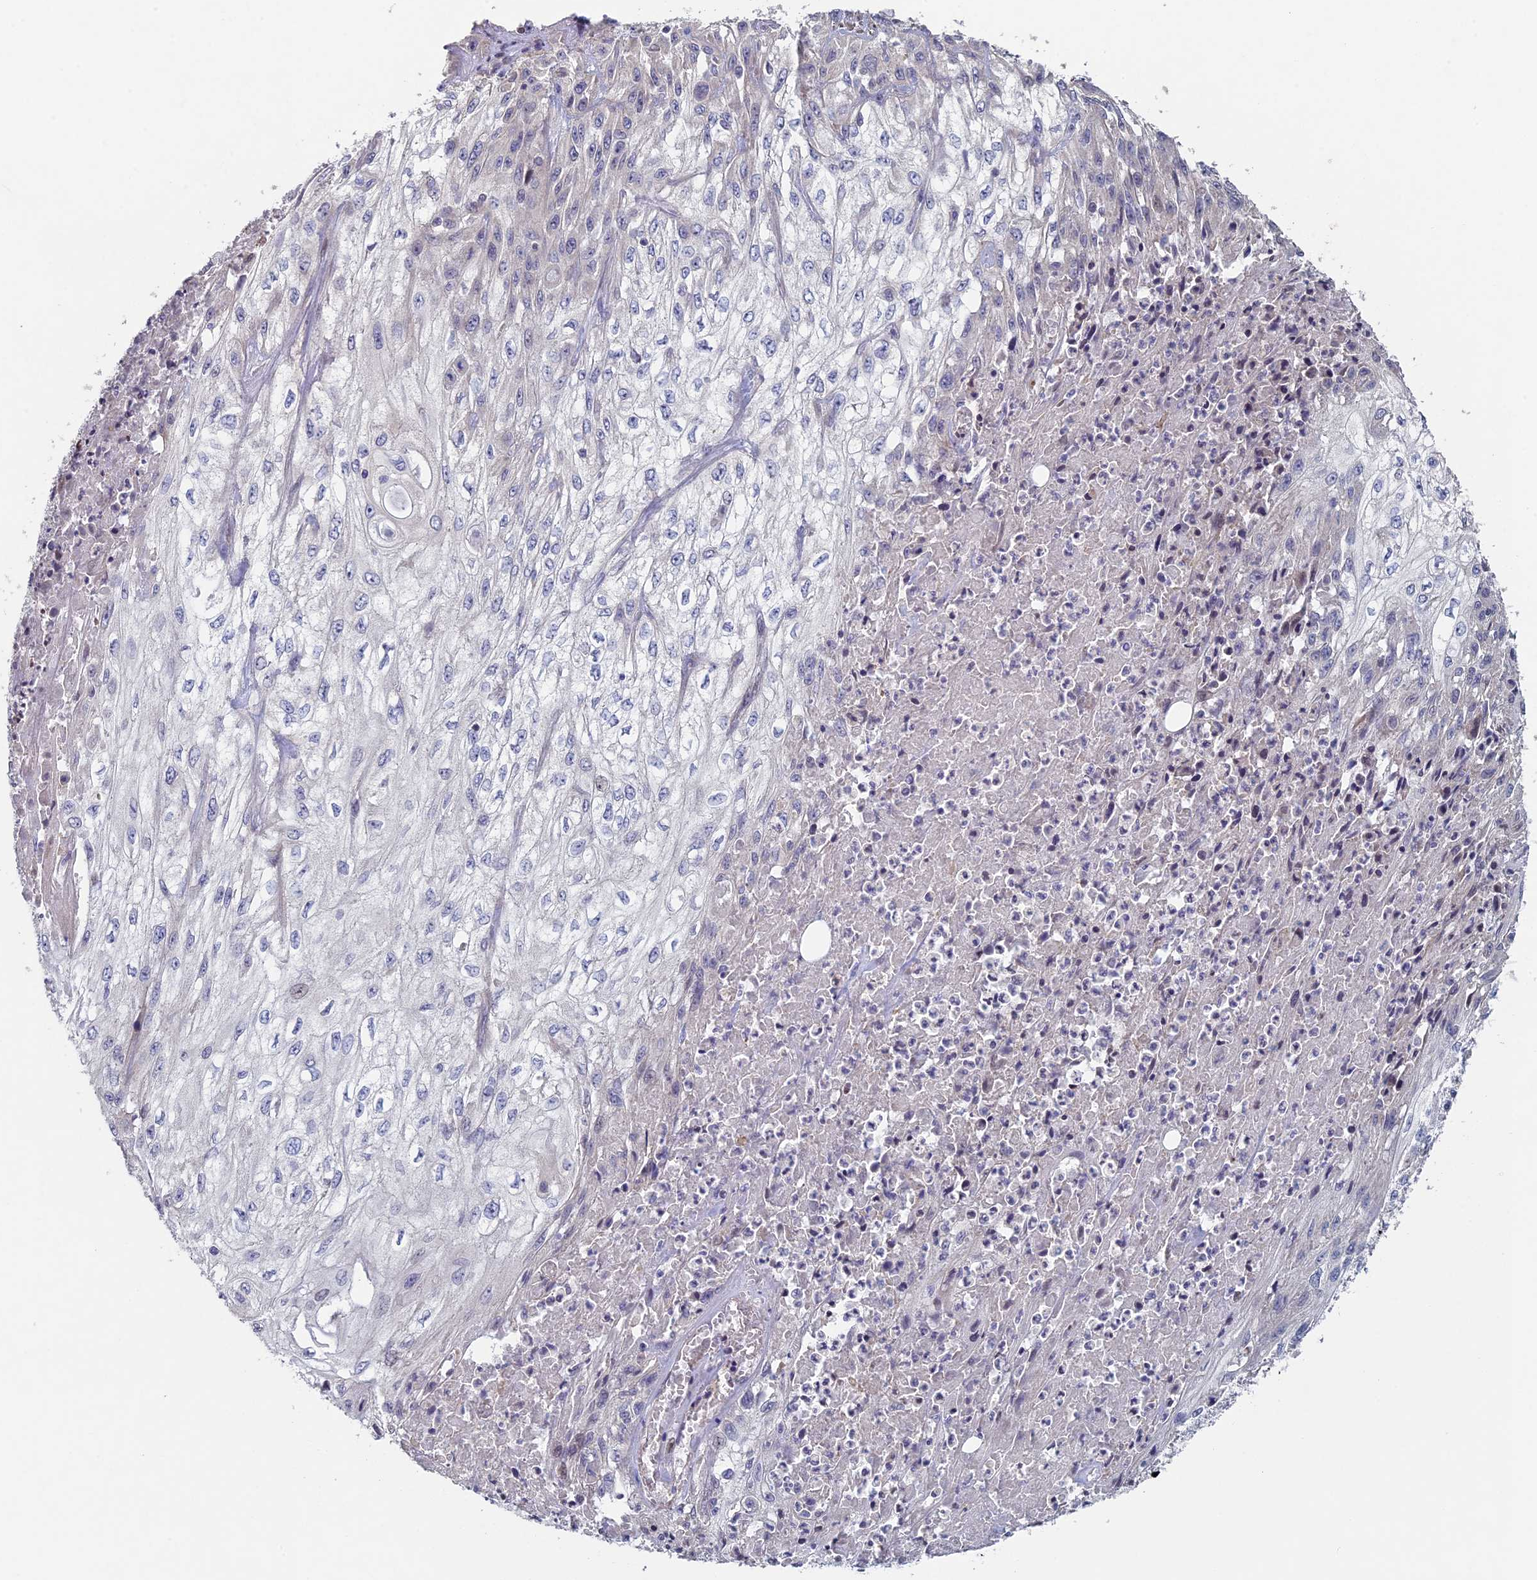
{"staining": {"intensity": "negative", "quantity": "none", "location": "none"}, "tissue": "skin cancer", "cell_type": "Tumor cells", "image_type": "cancer", "snomed": [{"axis": "morphology", "description": "Squamous cell carcinoma, NOS"}, {"axis": "morphology", "description": "Squamous cell carcinoma, metastatic, NOS"}, {"axis": "topography", "description": "Skin"}, {"axis": "topography", "description": "Lymph node"}], "caption": "The IHC micrograph has no significant expression in tumor cells of squamous cell carcinoma (skin) tissue.", "gene": "DIXDC1", "patient": {"sex": "male", "age": 75}}